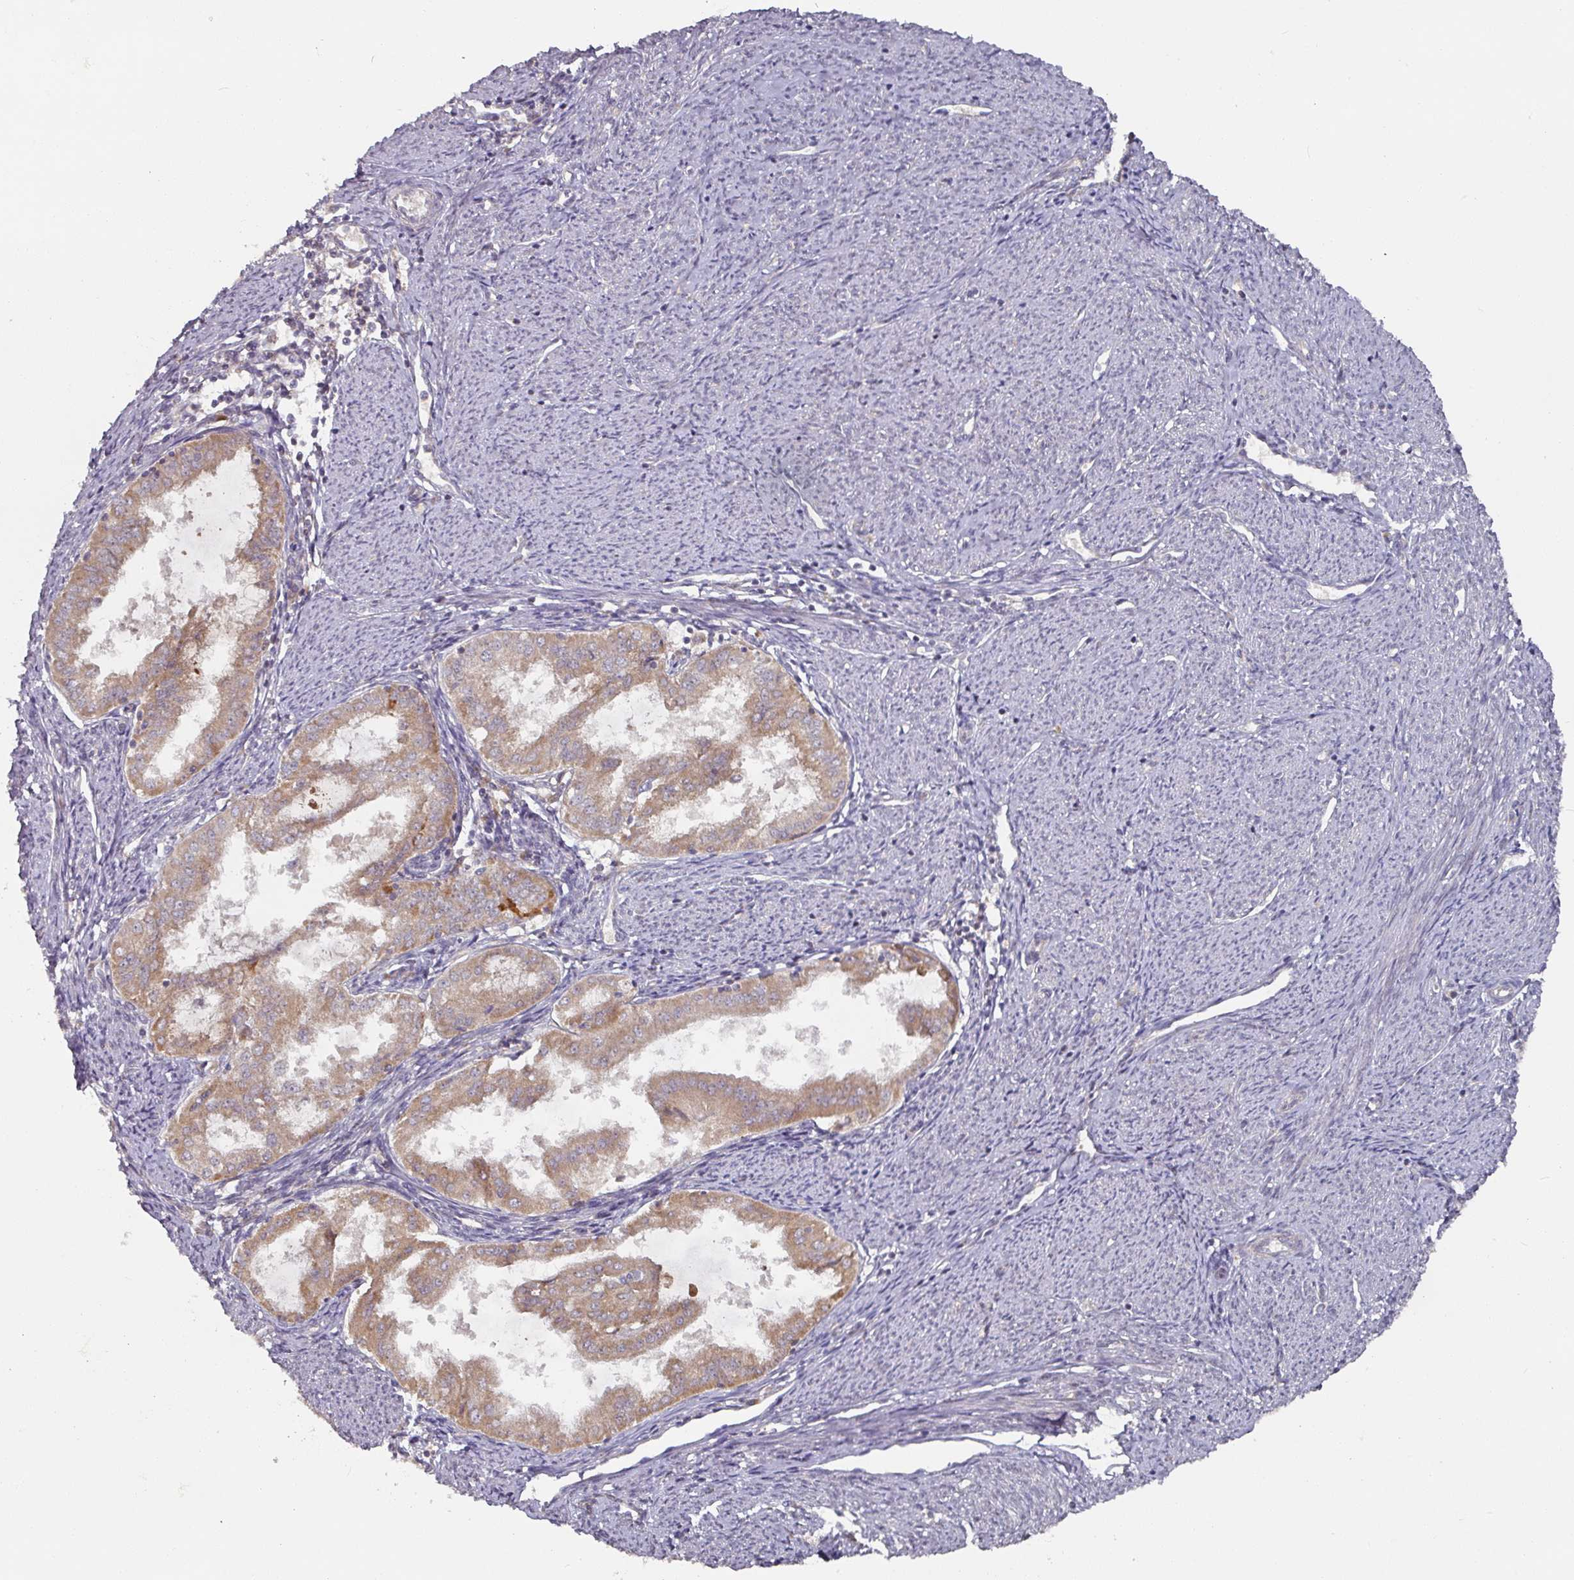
{"staining": {"intensity": "moderate", "quantity": ">75%", "location": "cytoplasmic/membranous"}, "tissue": "endometrial cancer", "cell_type": "Tumor cells", "image_type": "cancer", "snomed": [{"axis": "morphology", "description": "Adenocarcinoma, NOS"}, {"axis": "topography", "description": "Endometrium"}], "caption": "Immunohistochemical staining of endometrial cancer (adenocarcinoma) demonstrates medium levels of moderate cytoplasmic/membranous protein staining in approximately >75% of tumor cells.", "gene": "DNAJC7", "patient": {"sex": "female", "age": 70}}